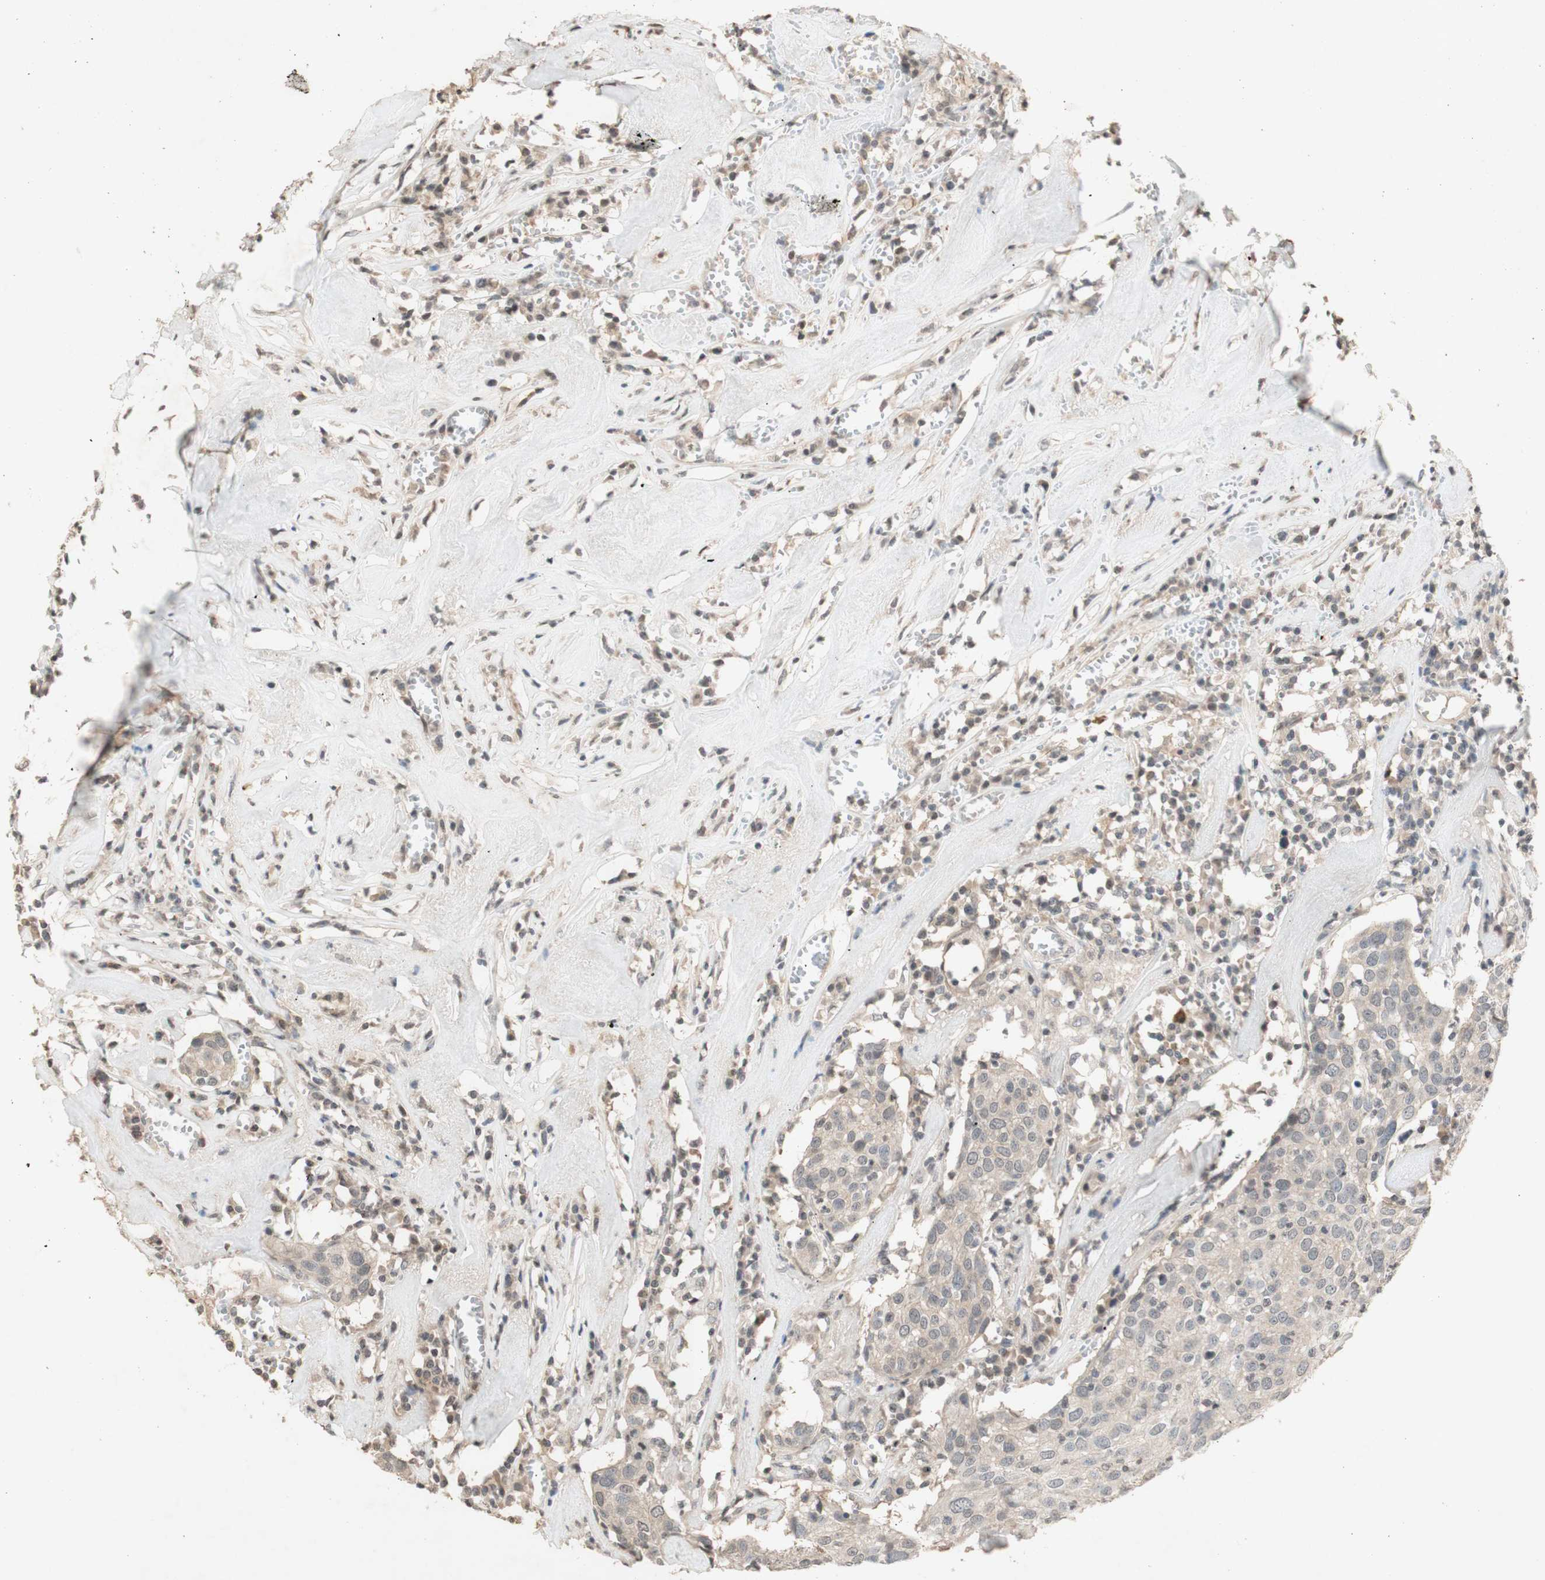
{"staining": {"intensity": "weak", "quantity": ">75%", "location": "cytoplasmic/membranous"}, "tissue": "head and neck cancer", "cell_type": "Tumor cells", "image_type": "cancer", "snomed": [{"axis": "morphology", "description": "Adenocarcinoma, NOS"}, {"axis": "topography", "description": "Salivary gland"}, {"axis": "topography", "description": "Head-Neck"}], "caption": "Immunohistochemistry (IHC) of adenocarcinoma (head and neck) exhibits low levels of weak cytoplasmic/membranous expression in approximately >75% of tumor cells. Nuclei are stained in blue.", "gene": "GLI1", "patient": {"sex": "female", "age": 65}}